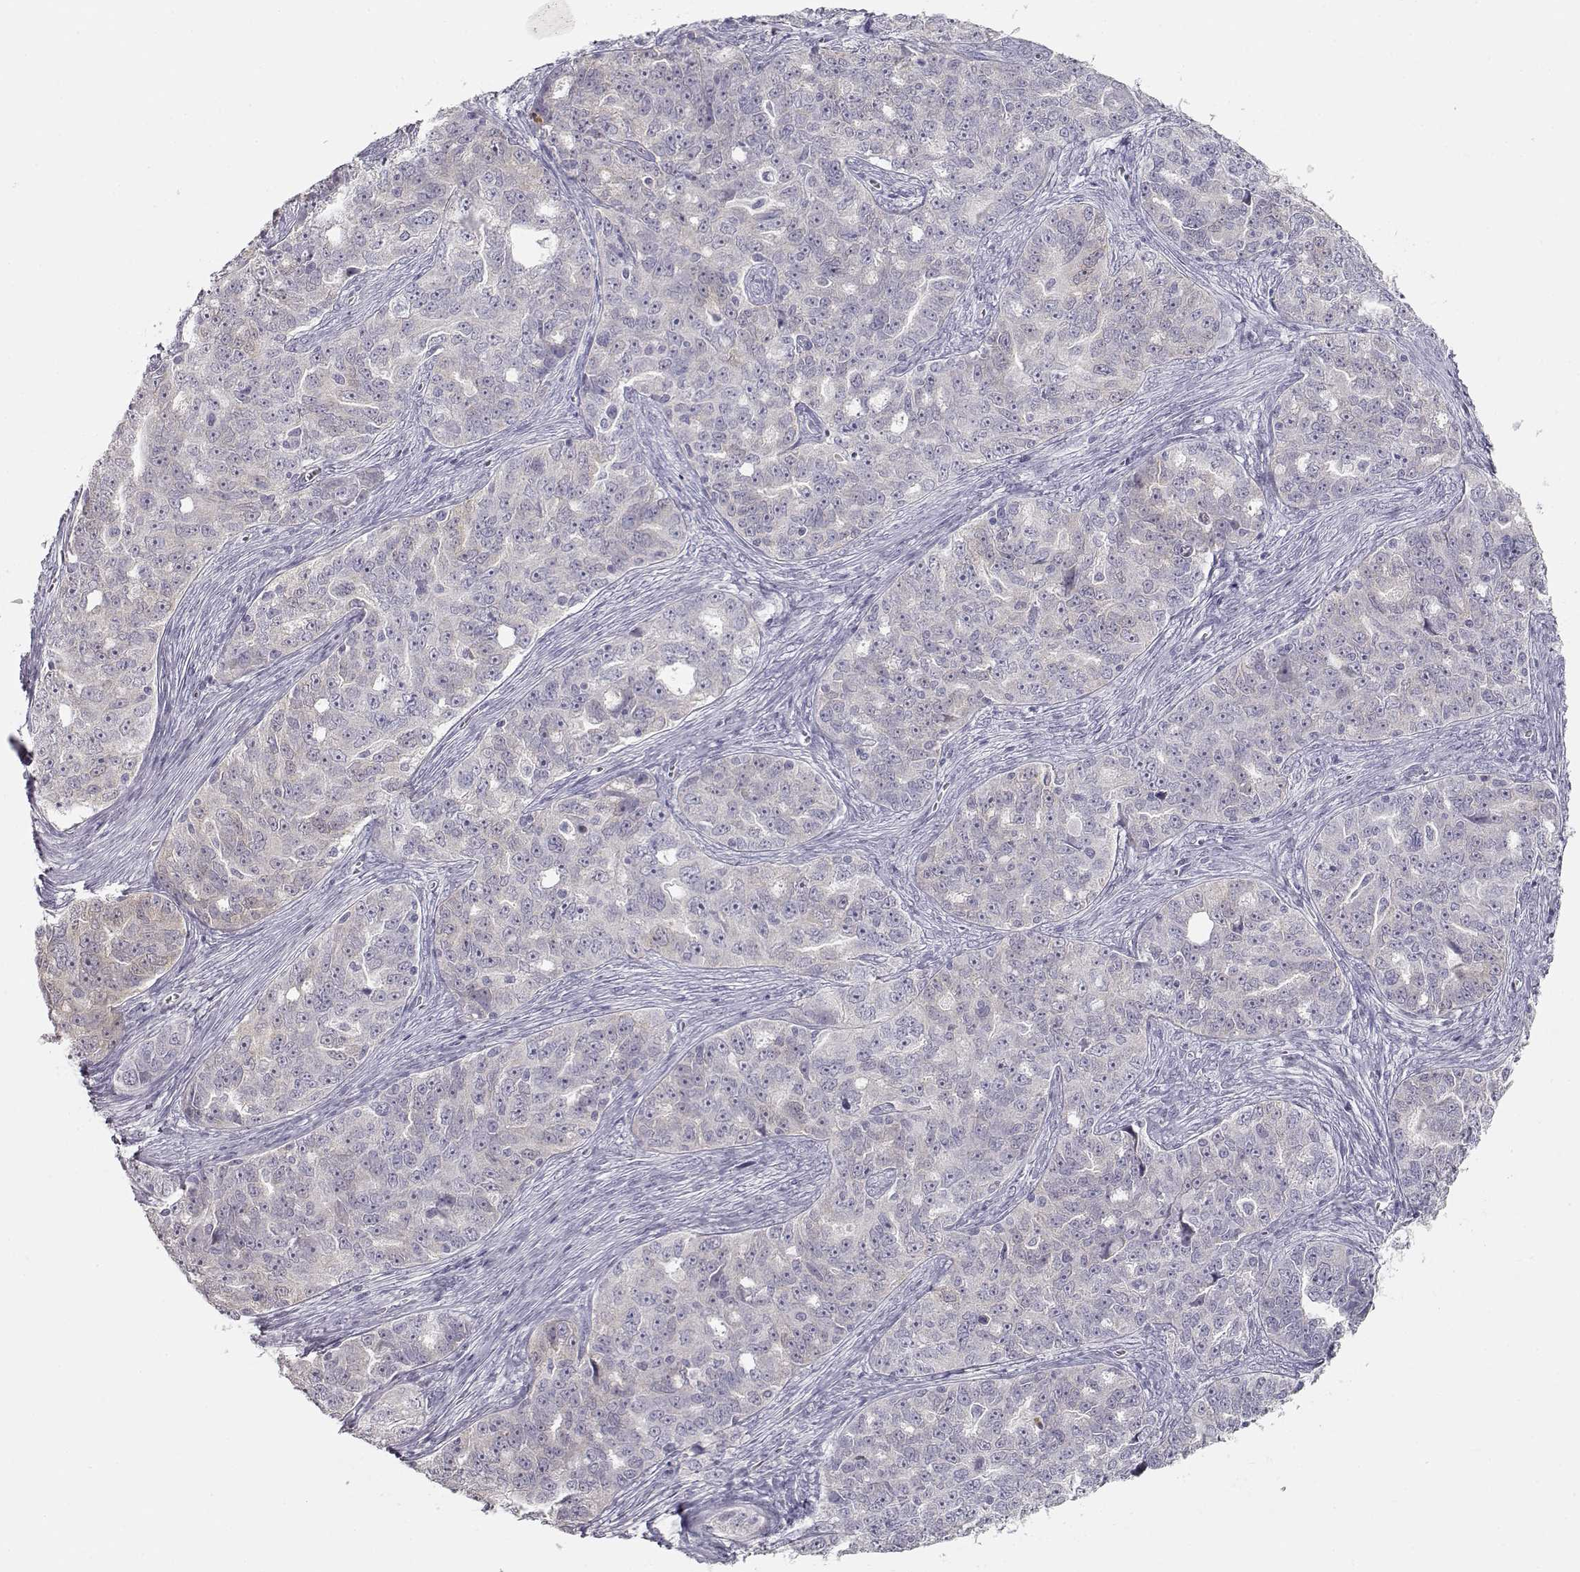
{"staining": {"intensity": "negative", "quantity": "none", "location": "none"}, "tissue": "ovarian cancer", "cell_type": "Tumor cells", "image_type": "cancer", "snomed": [{"axis": "morphology", "description": "Cystadenocarcinoma, serous, NOS"}, {"axis": "topography", "description": "Ovary"}], "caption": "An IHC micrograph of ovarian cancer (serous cystadenocarcinoma) is shown. There is no staining in tumor cells of ovarian cancer (serous cystadenocarcinoma).", "gene": "TKTL1", "patient": {"sex": "female", "age": 51}}